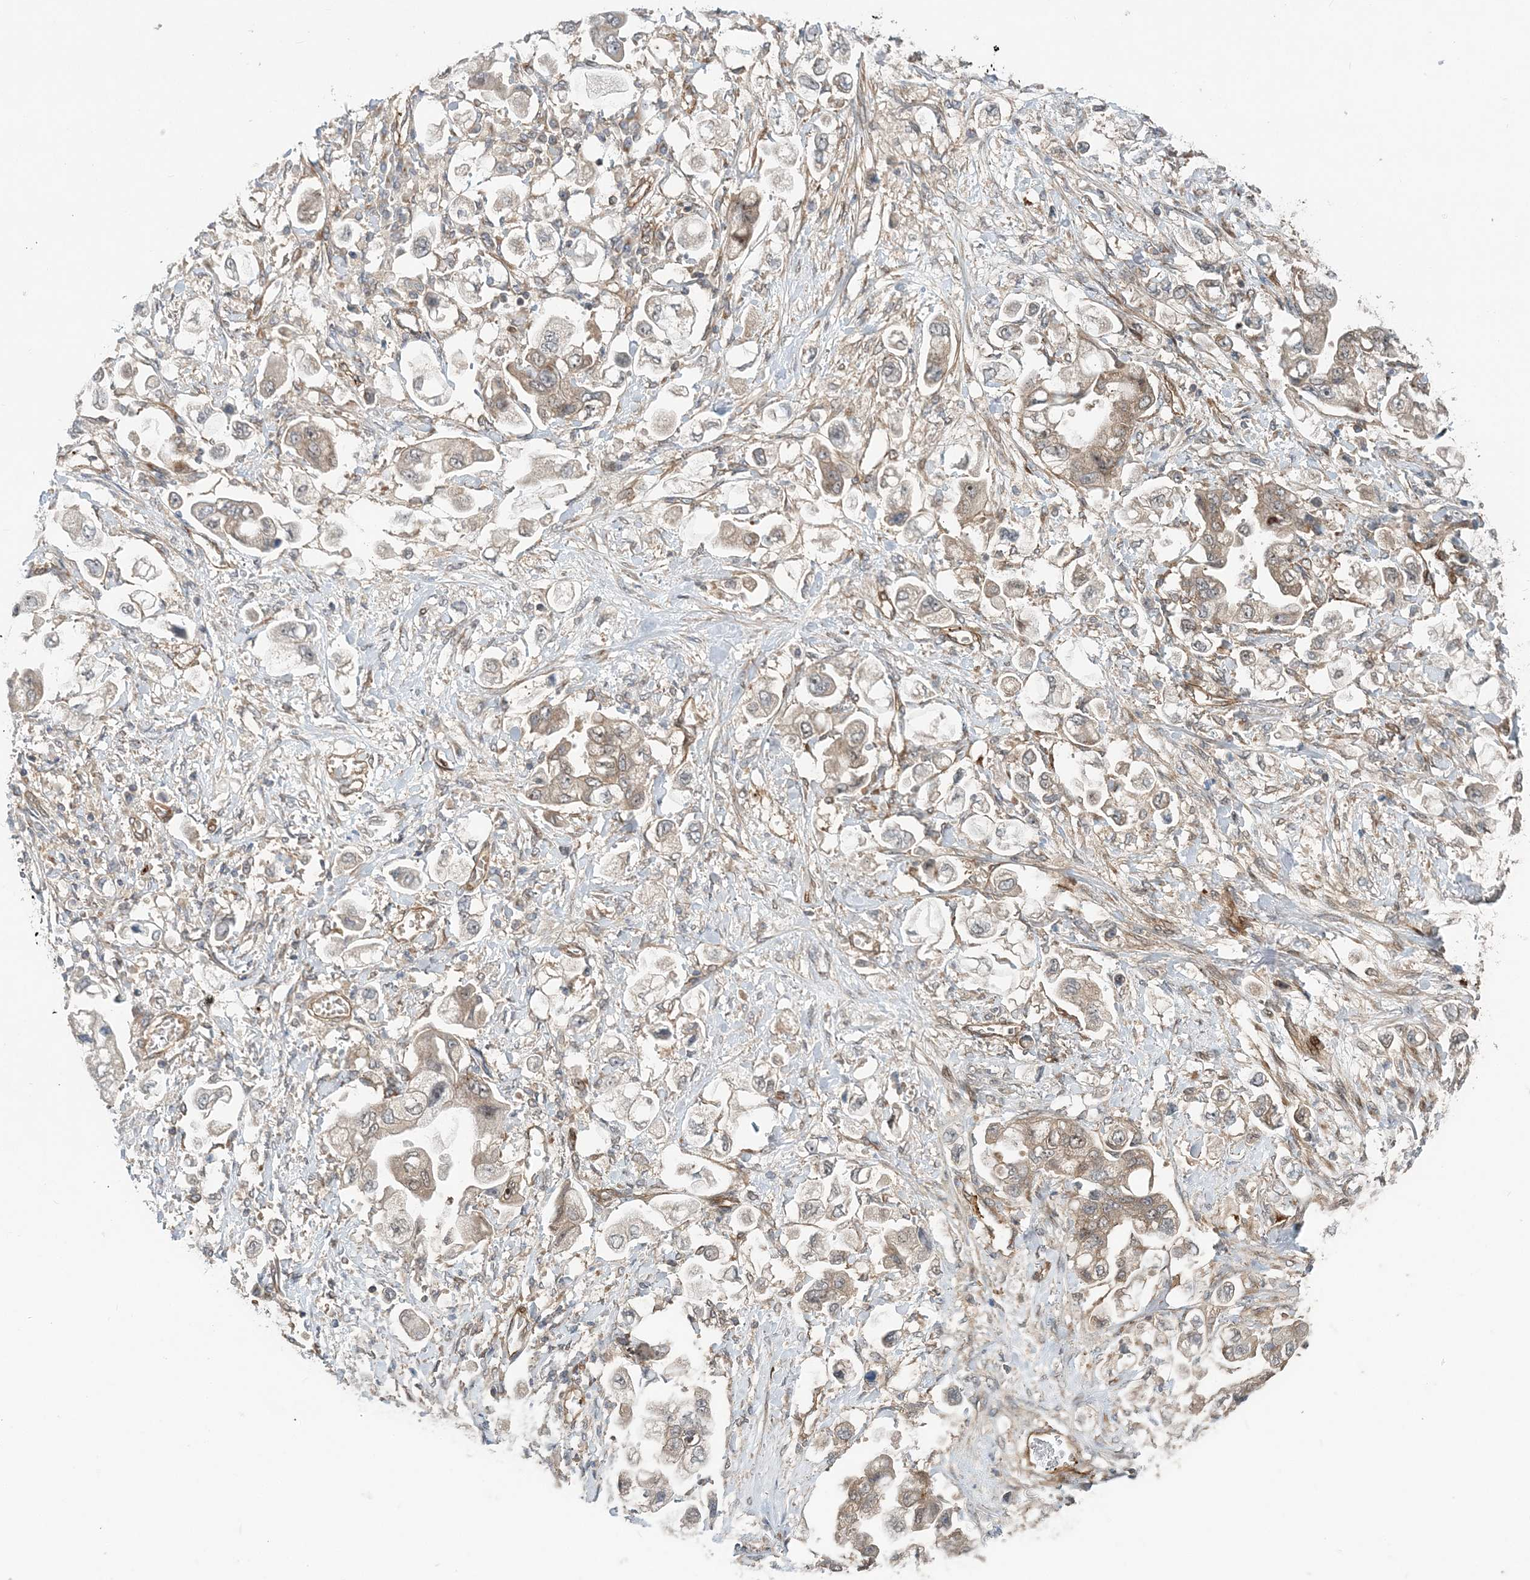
{"staining": {"intensity": "moderate", "quantity": "25%-75%", "location": "cytoplasmic/membranous"}, "tissue": "stomach cancer", "cell_type": "Tumor cells", "image_type": "cancer", "snomed": [{"axis": "morphology", "description": "Adenocarcinoma, NOS"}, {"axis": "topography", "description": "Stomach"}], "caption": "This histopathology image shows immunohistochemistry staining of stomach adenocarcinoma, with medium moderate cytoplasmic/membranous expression in approximately 25%-75% of tumor cells.", "gene": "GEMIN5", "patient": {"sex": "male", "age": 62}}